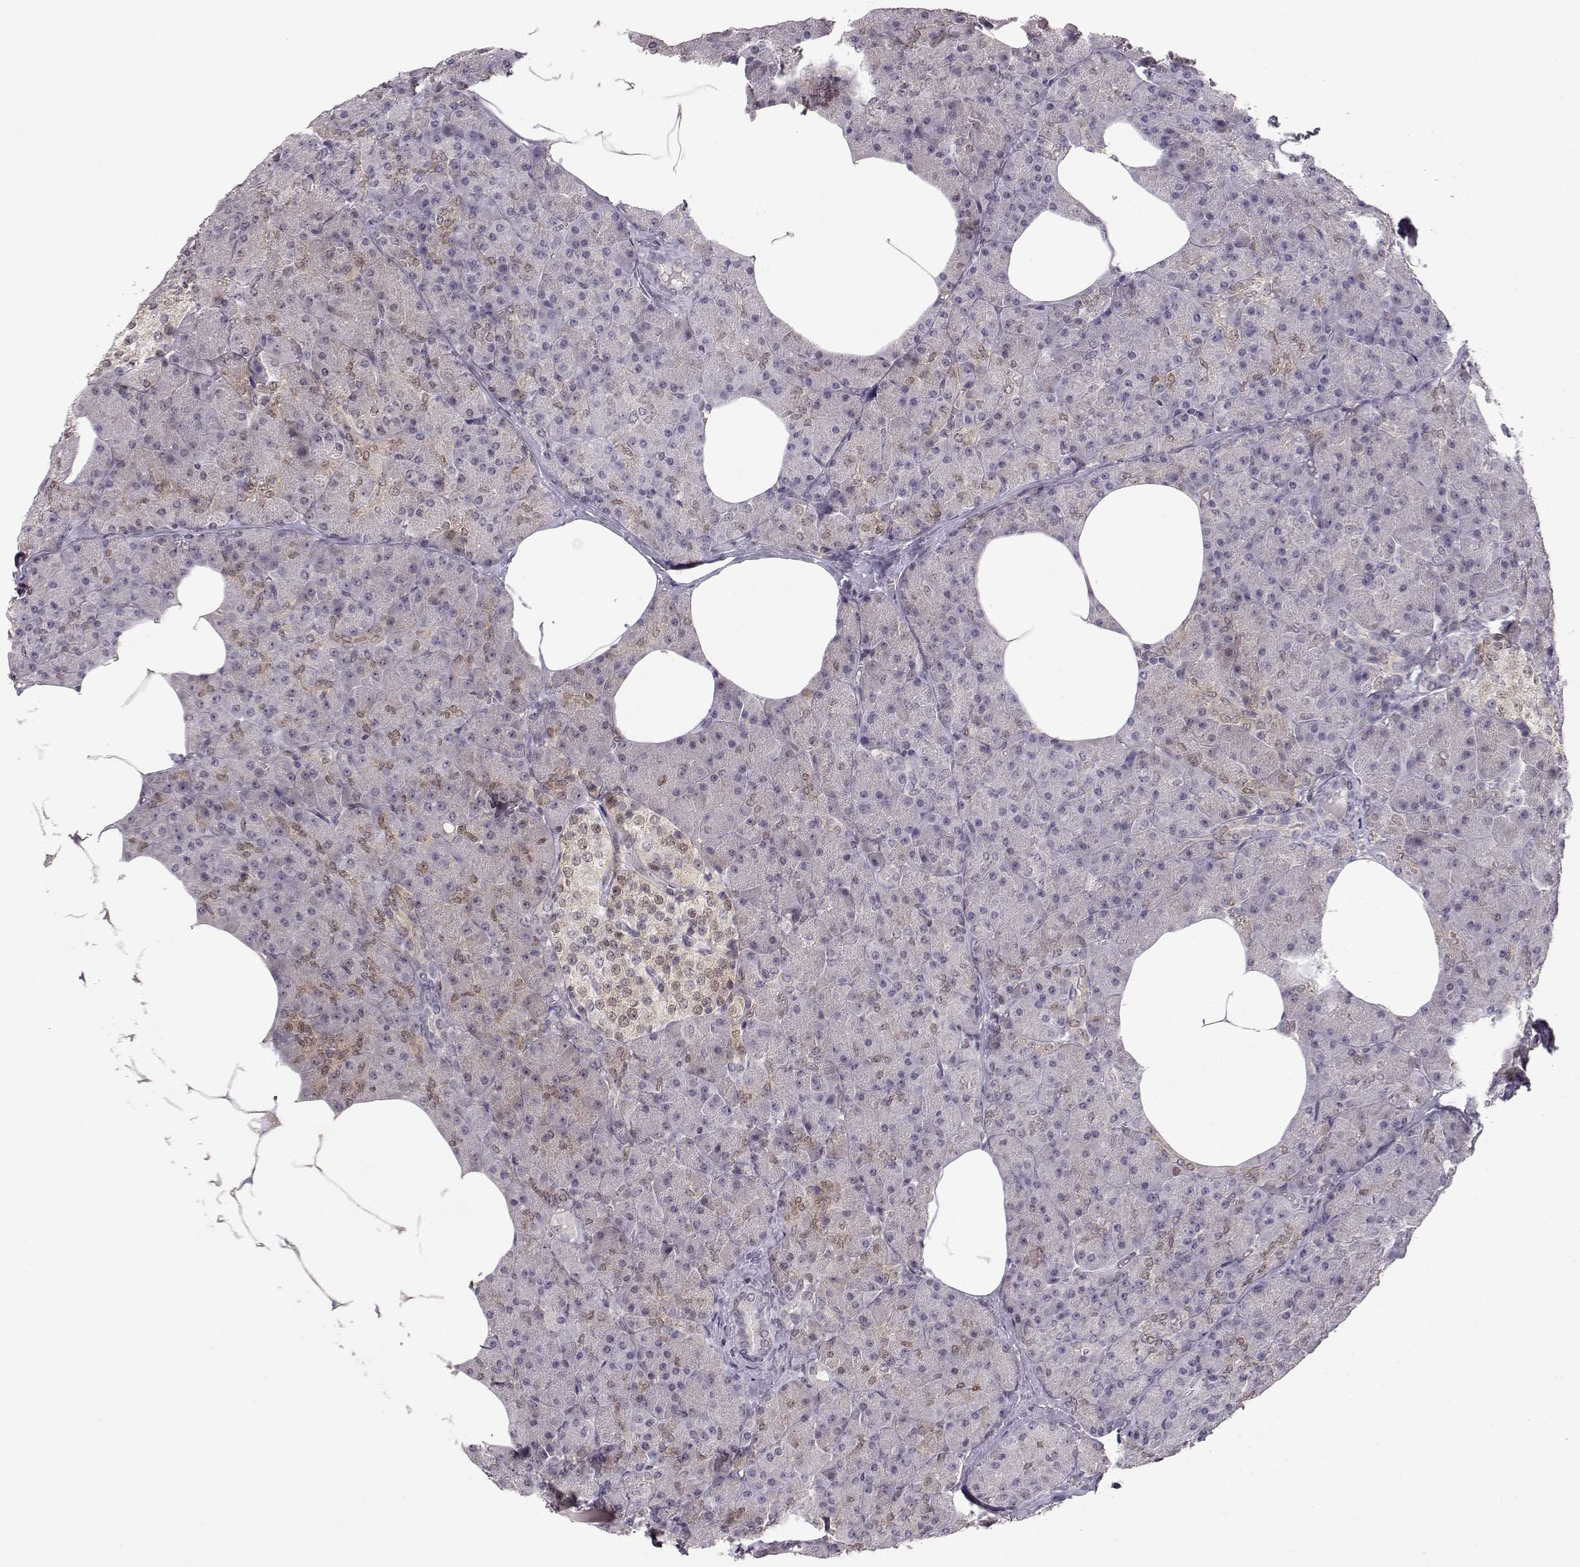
{"staining": {"intensity": "weak", "quantity": "25%-75%", "location": "cytoplasmic/membranous,nuclear"}, "tissue": "pancreas", "cell_type": "Exocrine glandular cells", "image_type": "normal", "snomed": [{"axis": "morphology", "description": "Normal tissue, NOS"}, {"axis": "topography", "description": "Pancreas"}], "caption": "Brown immunohistochemical staining in normal human pancreas reveals weak cytoplasmic/membranous,nuclear positivity in approximately 25%-75% of exocrine glandular cells.", "gene": "CDK4", "patient": {"sex": "female", "age": 45}}